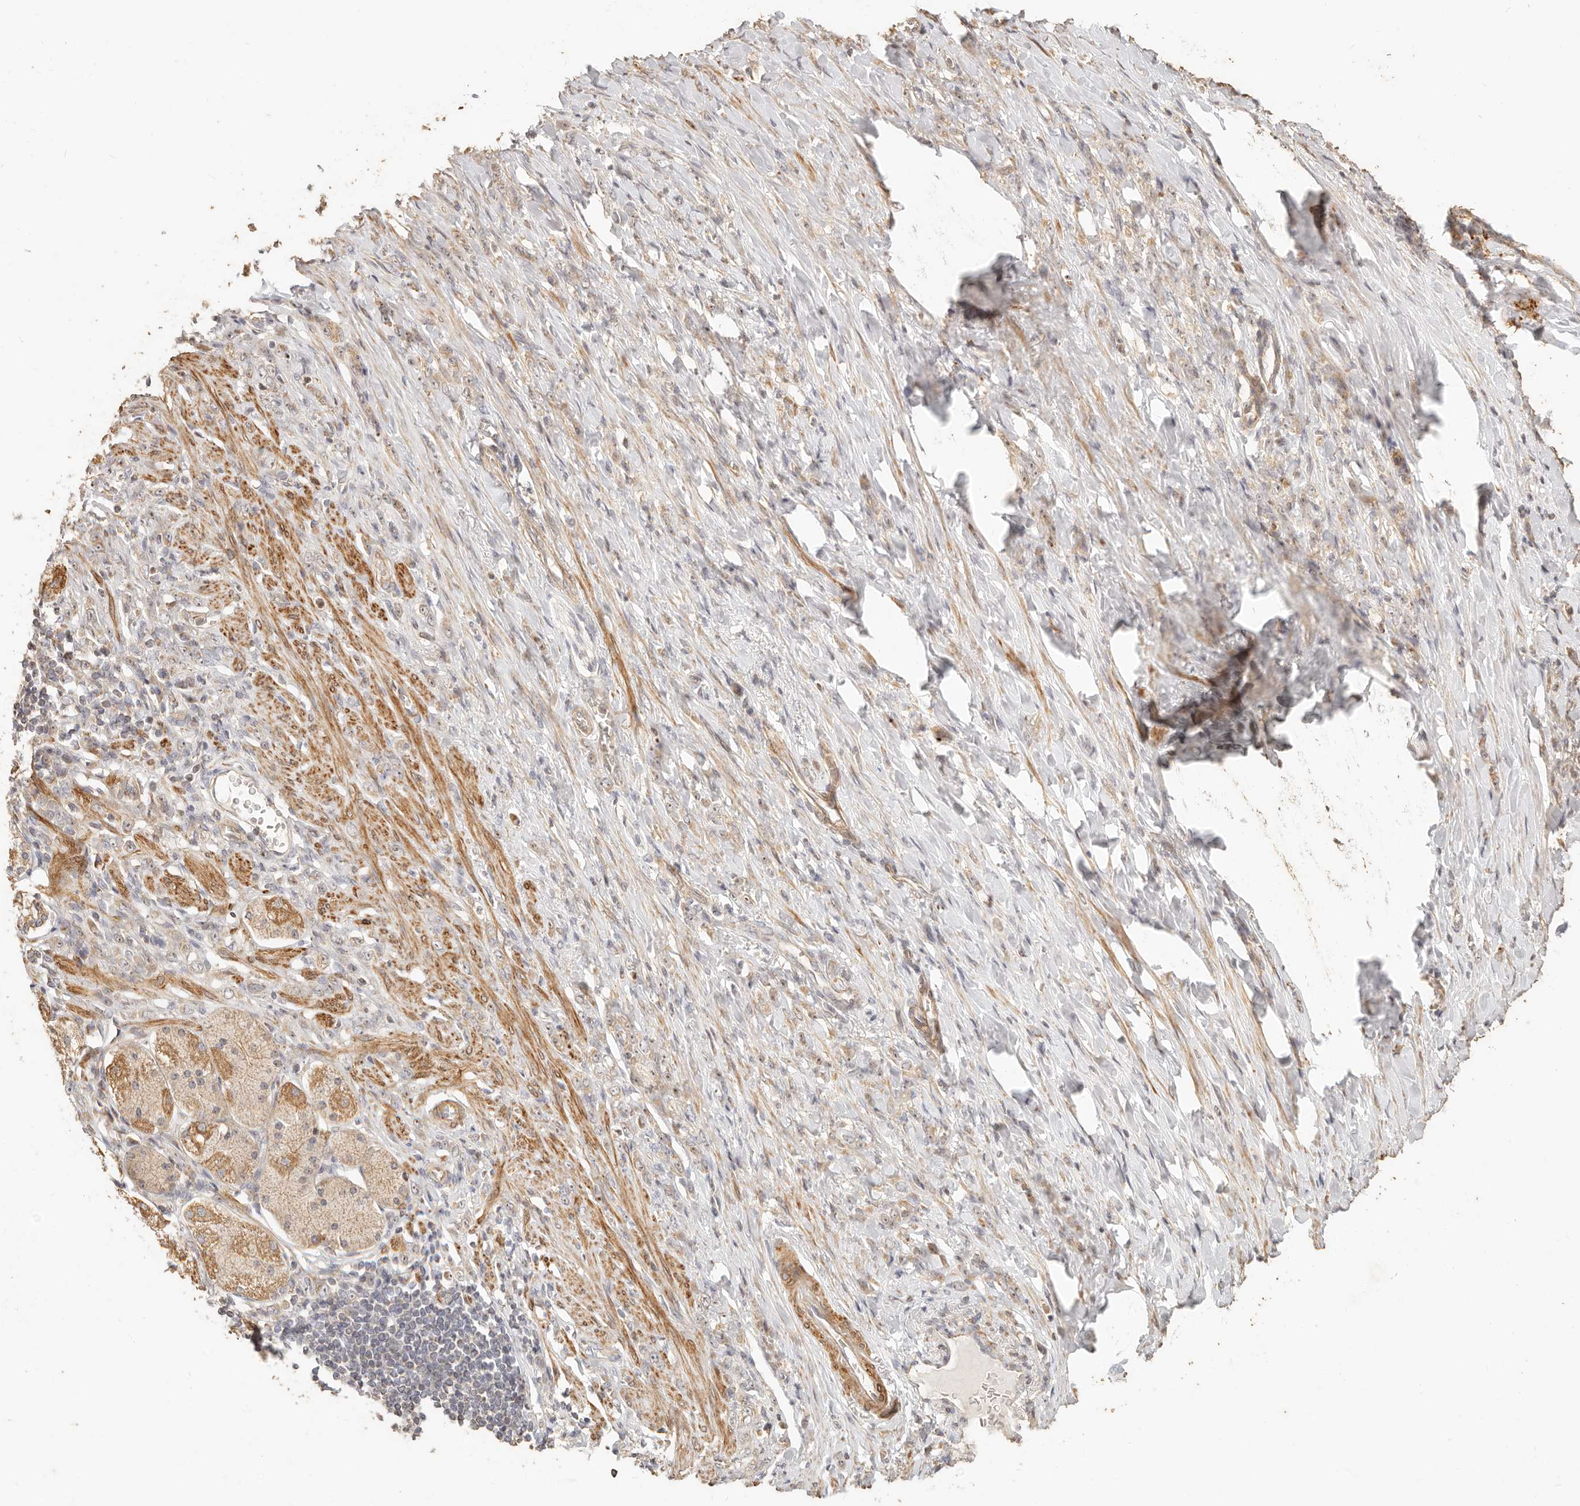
{"staining": {"intensity": "weak", "quantity": "25%-75%", "location": "cytoplasmic/membranous"}, "tissue": "stomach cancer", "cell_type": "Tumor cells", "image_type": "cancer", "snomed": [{"axis": "morphology", "description": "Normal tissue, NOS"}, {"axis": "morphology", "description": "Adenocarcinoma, NOS"}, {"axis": "topography", "description": "Stomach"}], "caption": "The histopathology image exhibits immunohistochemical staining of stomach adenocarcinoma. There is weak cytoplasmic/membranous staining is present in about 25%-75% of tumor cells.", "gene": "PTPN22", "patient": {"sex": "male", "age": 82}}